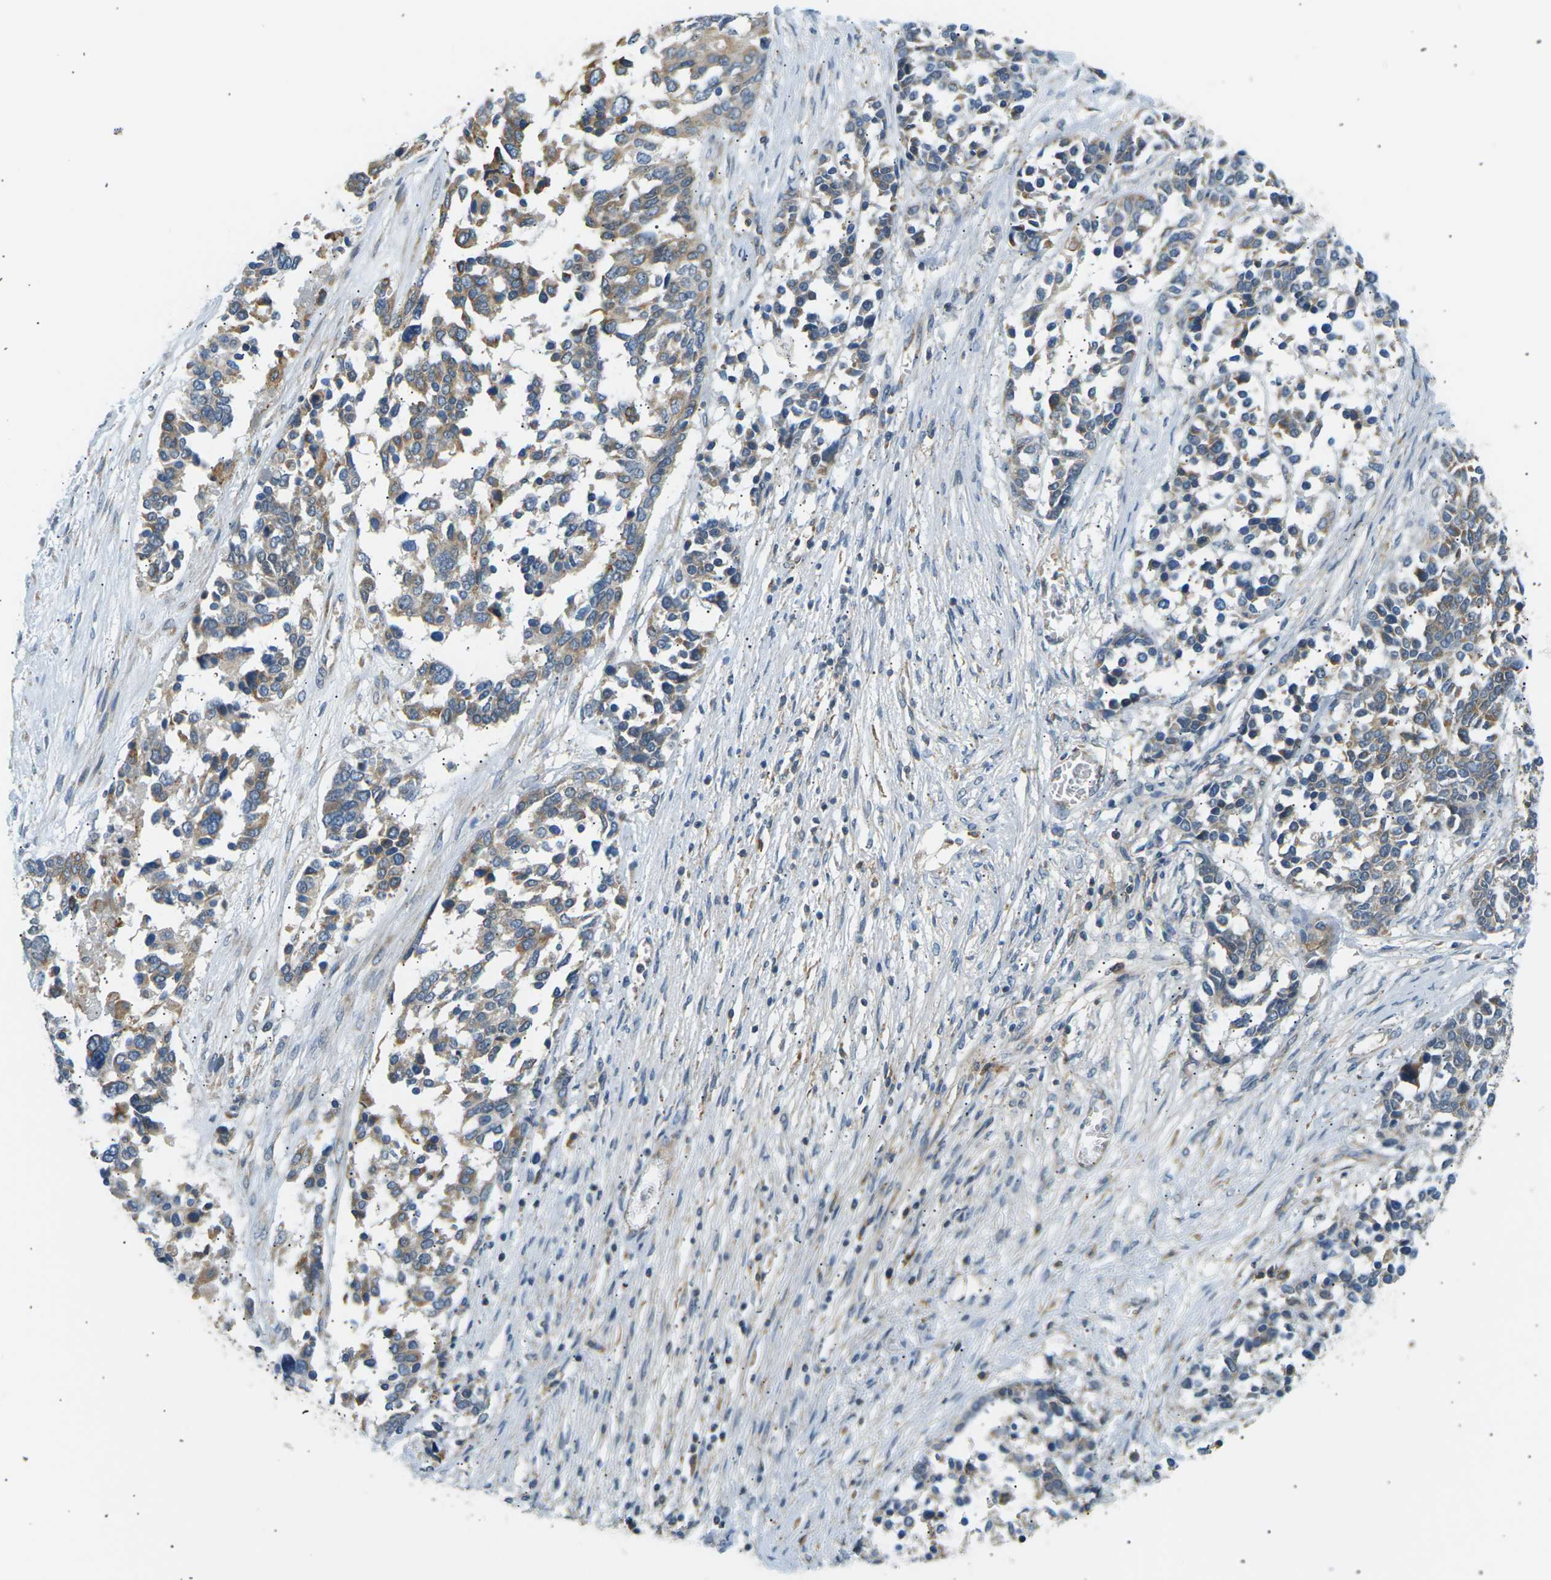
{"staining": {"intensity": "moderate", "quantity": "25%-75%", "location": "cytoplasmic/membranous"}, "tissue": "ovarian cancer", "cell_type": "Tumor cells", "image_type": "cancer", "snomed": [{"axis": "morphology", "description": "Cystadenocarcinoma, serous, NOS"}, {"axis": "topography", "description": "Ovary"}], "caption": "Serous cystadenocarcinoma (ovarian) tissue displays moderate cytoplasmic/membranous positivity in approximately 25%-75% of tumor cells, visualized by immunohistochemistry. The staining is performed using DAB brown chromogen to label protein expression. The nuclei are counter-stained blue using hematoxylin.", "gene": "TBC1D8", "patient": {"sex": "female", "age": 44}}